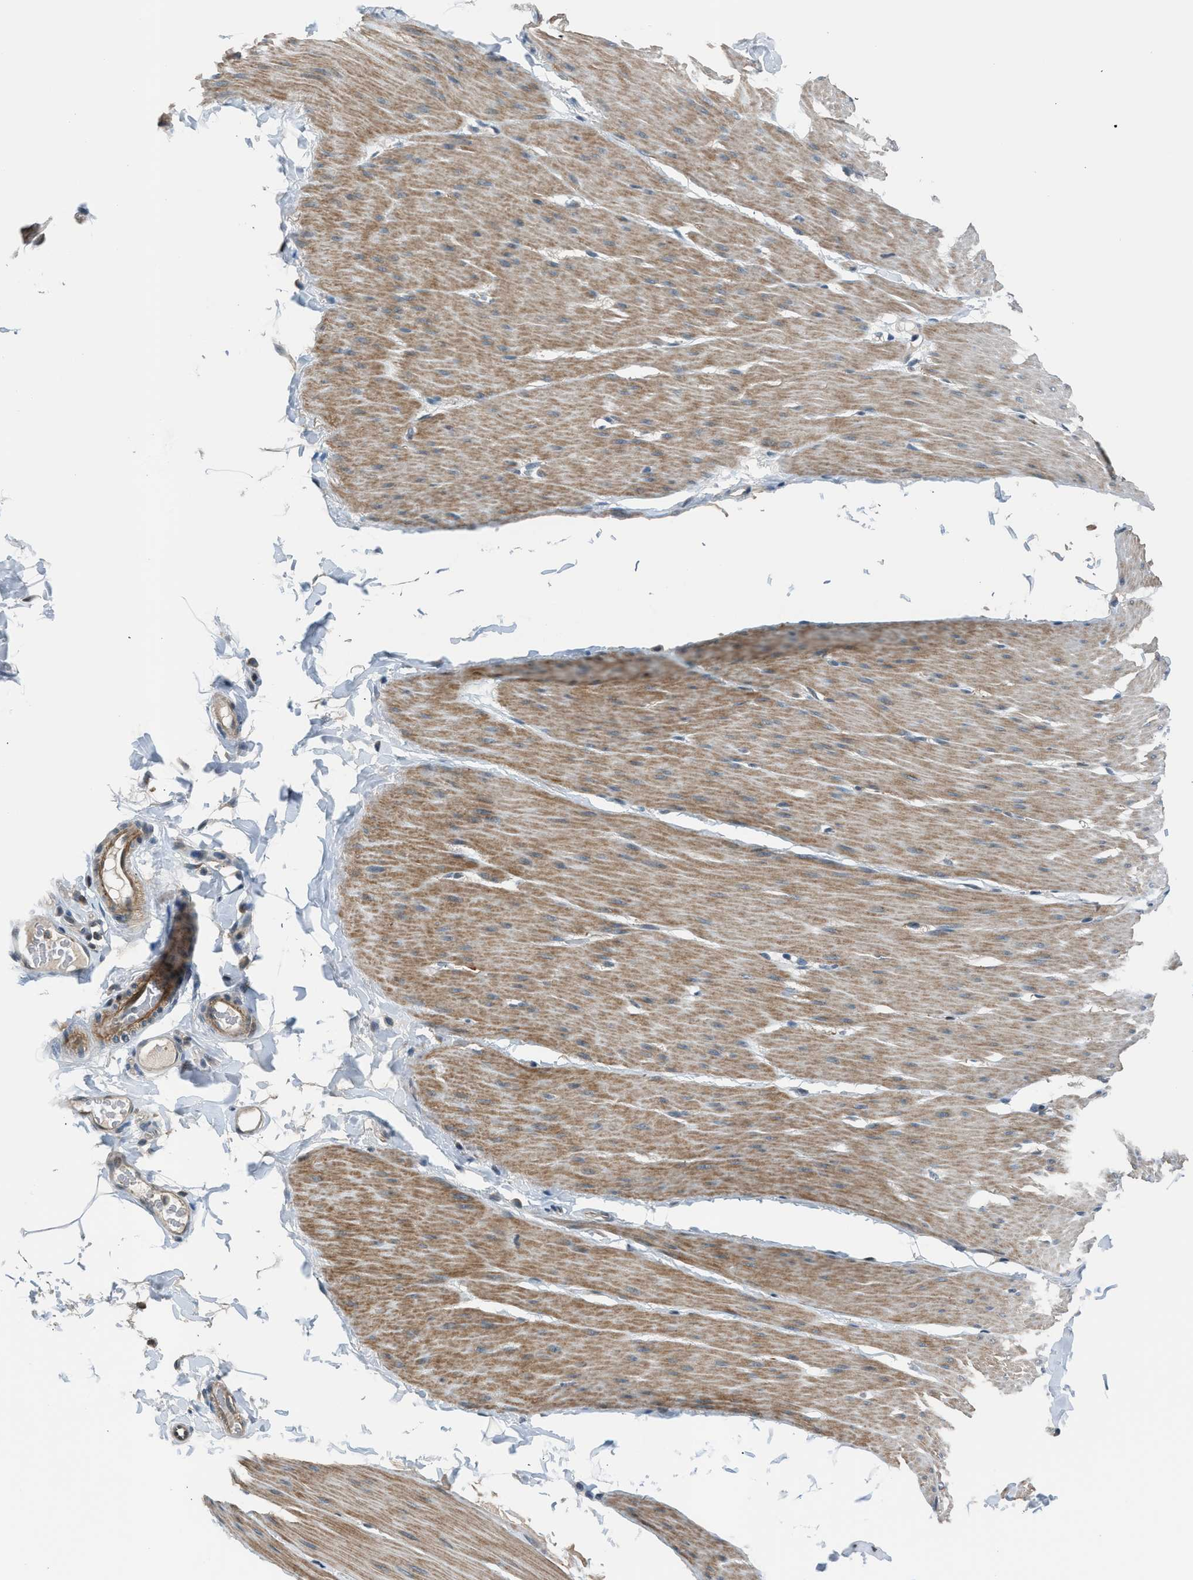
{"staining": {"intensity": "moderate", "quantity": "25%-75%", "location": "cytoplasmic/membranous"}, "tissue": "smooth muscle", "cell_type": "Smooth muscle cells", "image_type": "normal", "snomed": [{"axis": "morphology", "description": "Normal tissue, NOS"}, {"axis": "topography", "description": "Smooth muscle"}, {"axis": "topography", "description": "Colon"}], "caption": "Immunohistochemistry micrograph of normal smooth muscle: human smooth muscle stained using immunohistochemistry shows medium levels of moderate protein expression localized specifically in the cytoplasmic/membranous of smooth muscle cells, appearing as a cytoplasmic/membranous brown color.", "gene": "LMLN", "patient": {"sex": "male", "age": 67}}